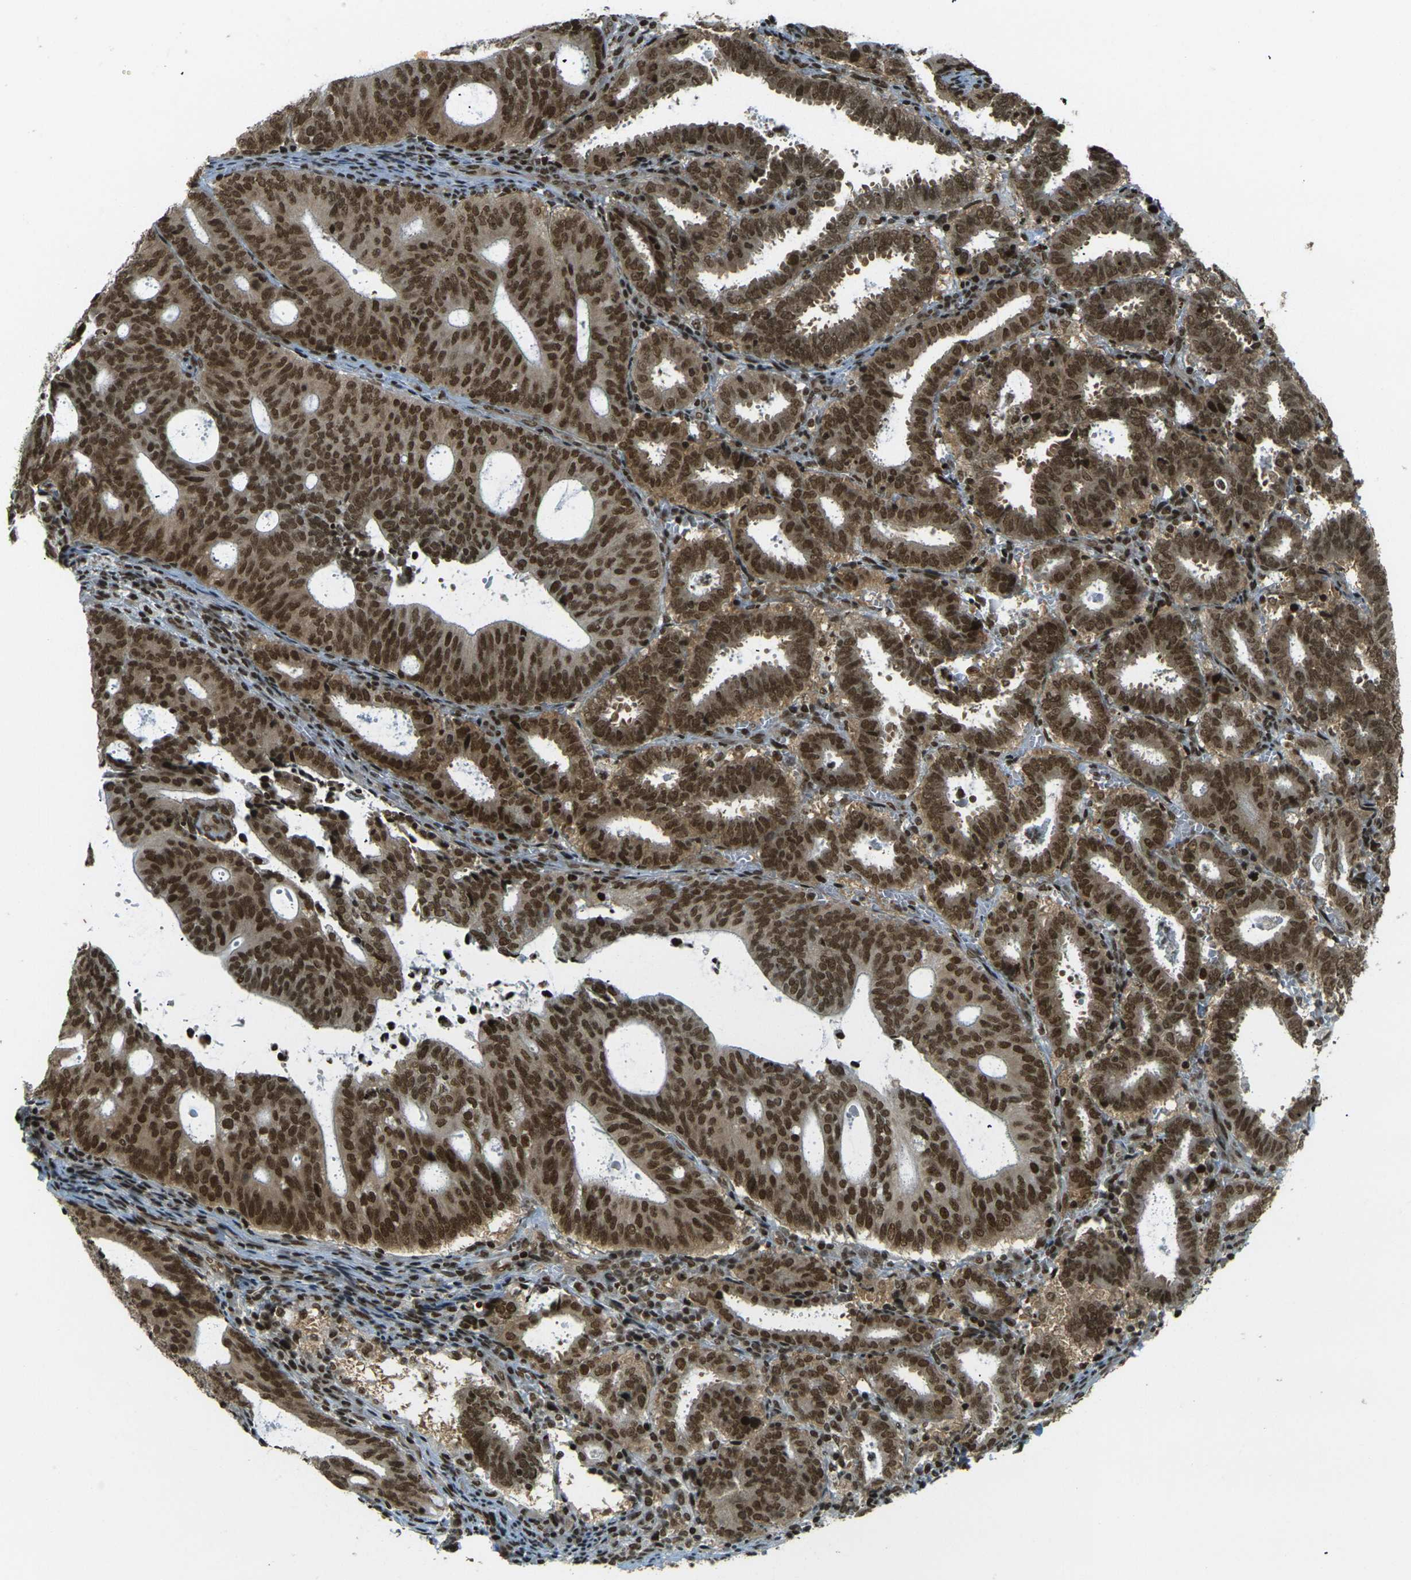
{"staining": {"intensity": "strong", "quantity": ">75%", "location": "cytoplasmic/membranous,nuclear"}, "tissue": "endometrial cancer", "cell_type": "Tumor cells", "image_type": "cancer", "snomed": [{"axis": "morphology", "description": "Adenocarcinoma, NOS"}, {"axis": "topography", "description": "Uterus"}], "caption": "An immunohistochemistry histopathology image of neoplastic tissue is shown. Protein staining in brown highlights strong cytoplasmic/membranous and nuclear positivity in endometrial cancer within tumor cells.", "gene": "RUVBL2", "patient": {"sex": "female", "age": 83}}